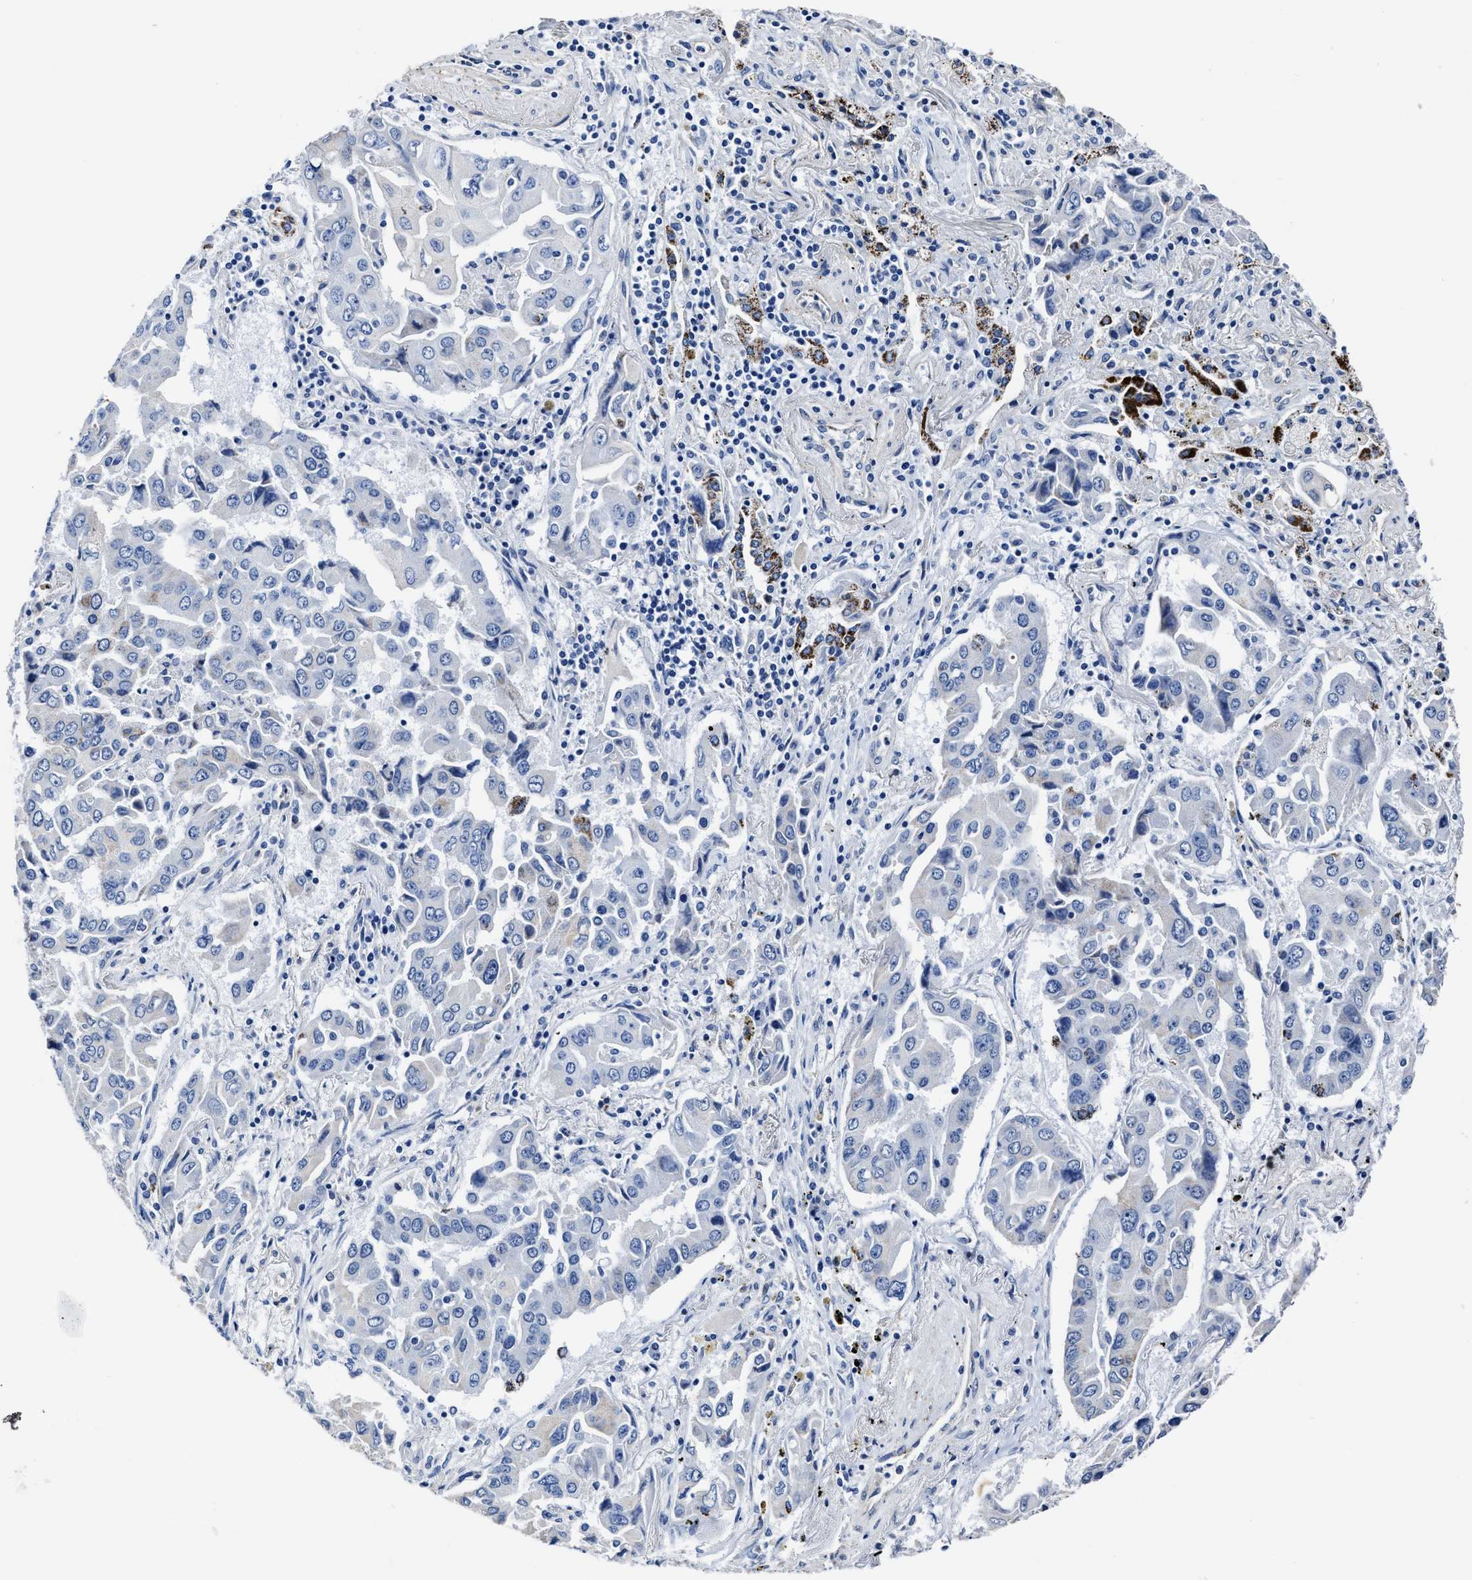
{"staining": {"intensity": "negative", "quantity": "none", "location": "none"}, "tissue": "lung cancer", "cell_type": "Tumor cells", "image_type": "cancer", "snomed": [{"axis": "morphology", "description": "Adenocarcinoma, NOS"}, {"axis": "topography", "description": "Lung"}], "caption": "The image reveals no staining of tumor cells in lung adenocarcinoma.", "gene": "KCNMB3", "patient": {"sex": "female", "age": 65}}